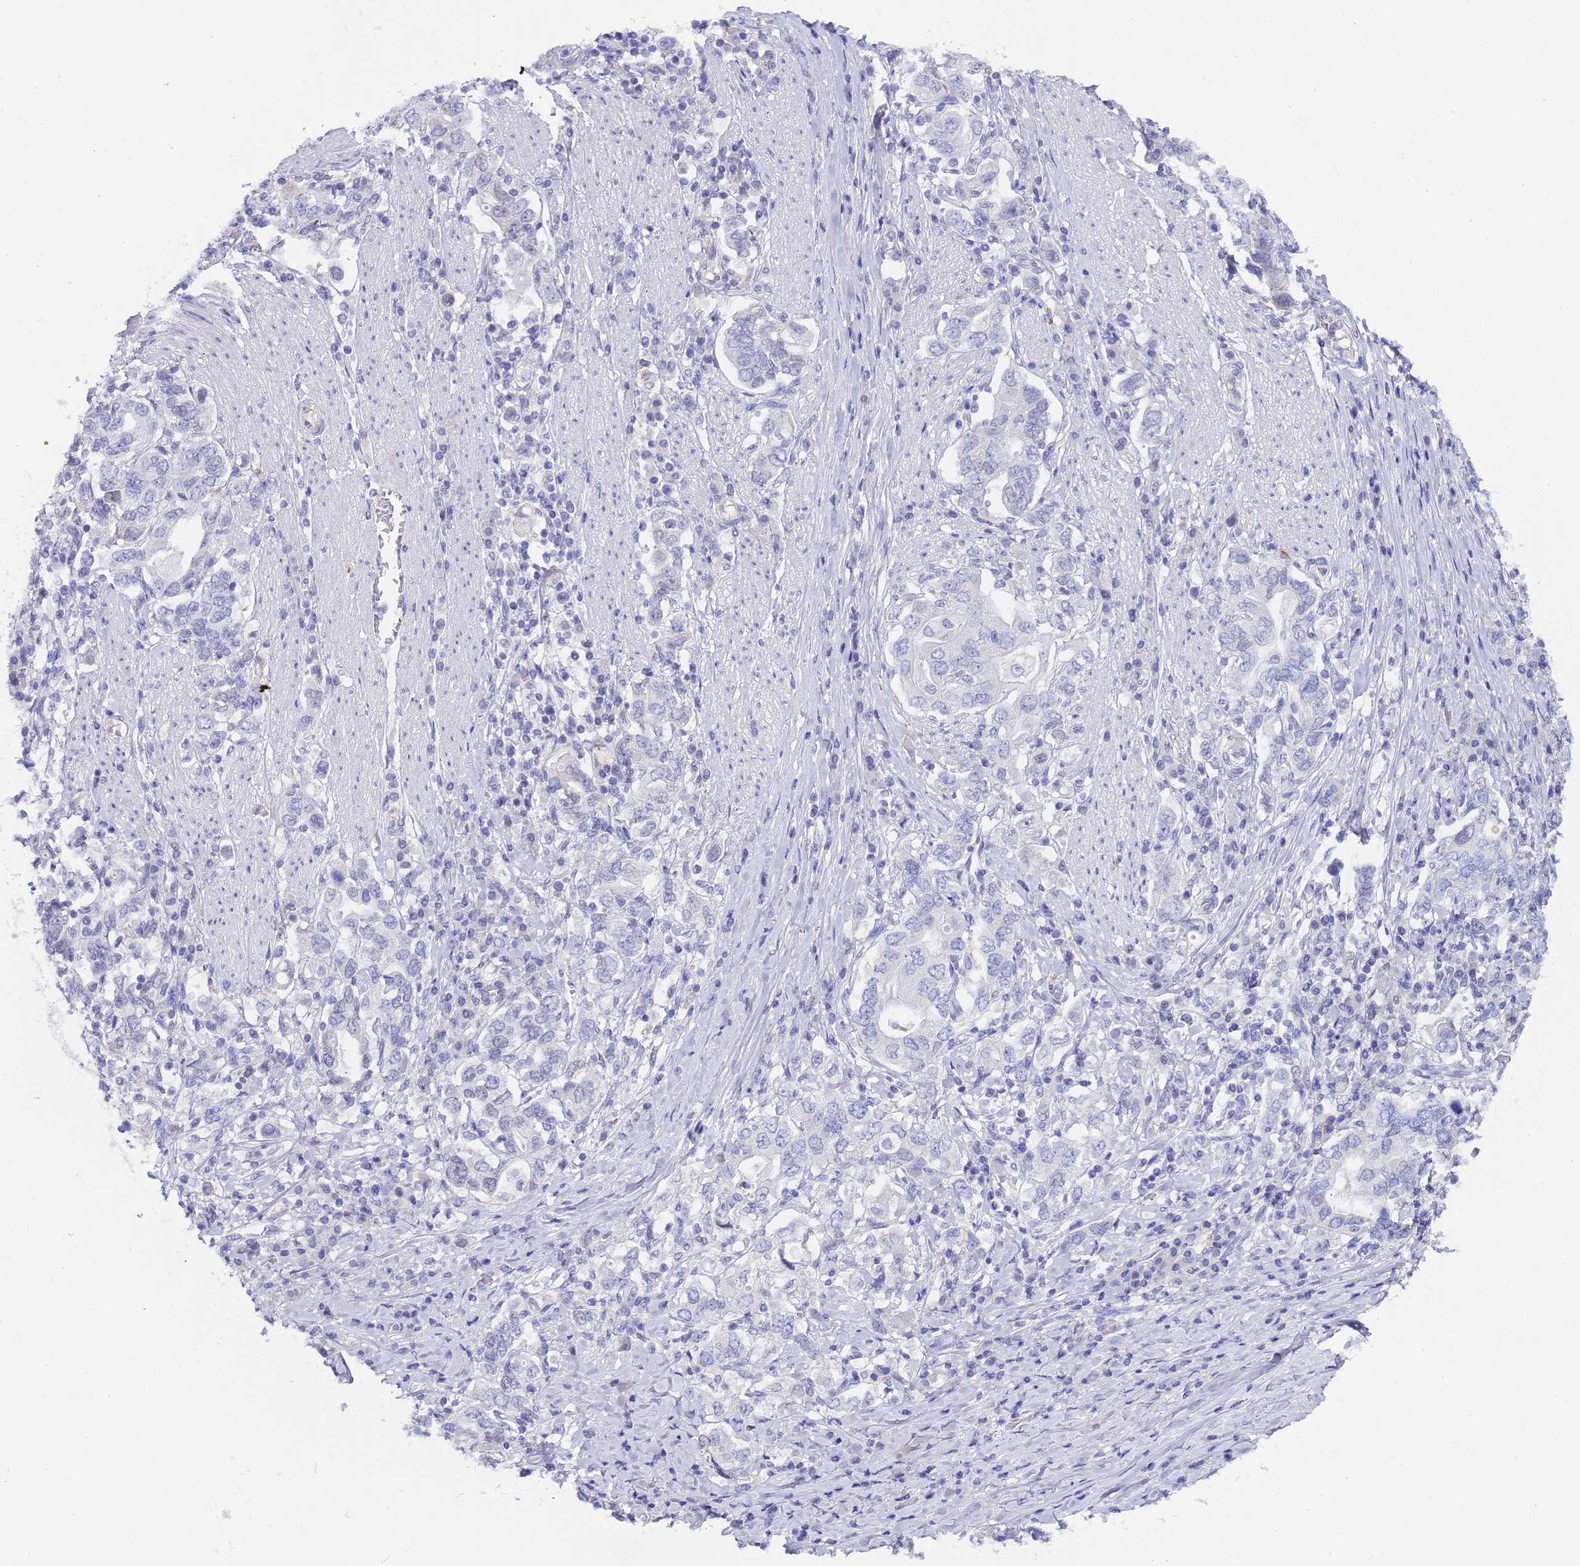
{"staining": {"intensity": "negative", "quantity": "none", "location": "none"}, "tissue": "stomach cancer", "cell_type": "Tumor cells", "image_type": "cancer", "snomed": [{"axis": "morphology", "description": "Adenocarcinoma, NOS"}, {"axis": "topography", "description": "Stomach, upper"}, {"axis": "topography", "description": "Stomach"}], "caption": "Tumor cells show no significant protein positivity in stomach cancer (adenocarcinoma). The staining was performed using DAB (3,3'-diaminobenzidine) to visualize the protein expression in brown, while the nuclei were stained in blue with hematoxylin (Magnification: 20x).", "gene": "CTRC", "patient": {"sex": "male", "age": 62}}